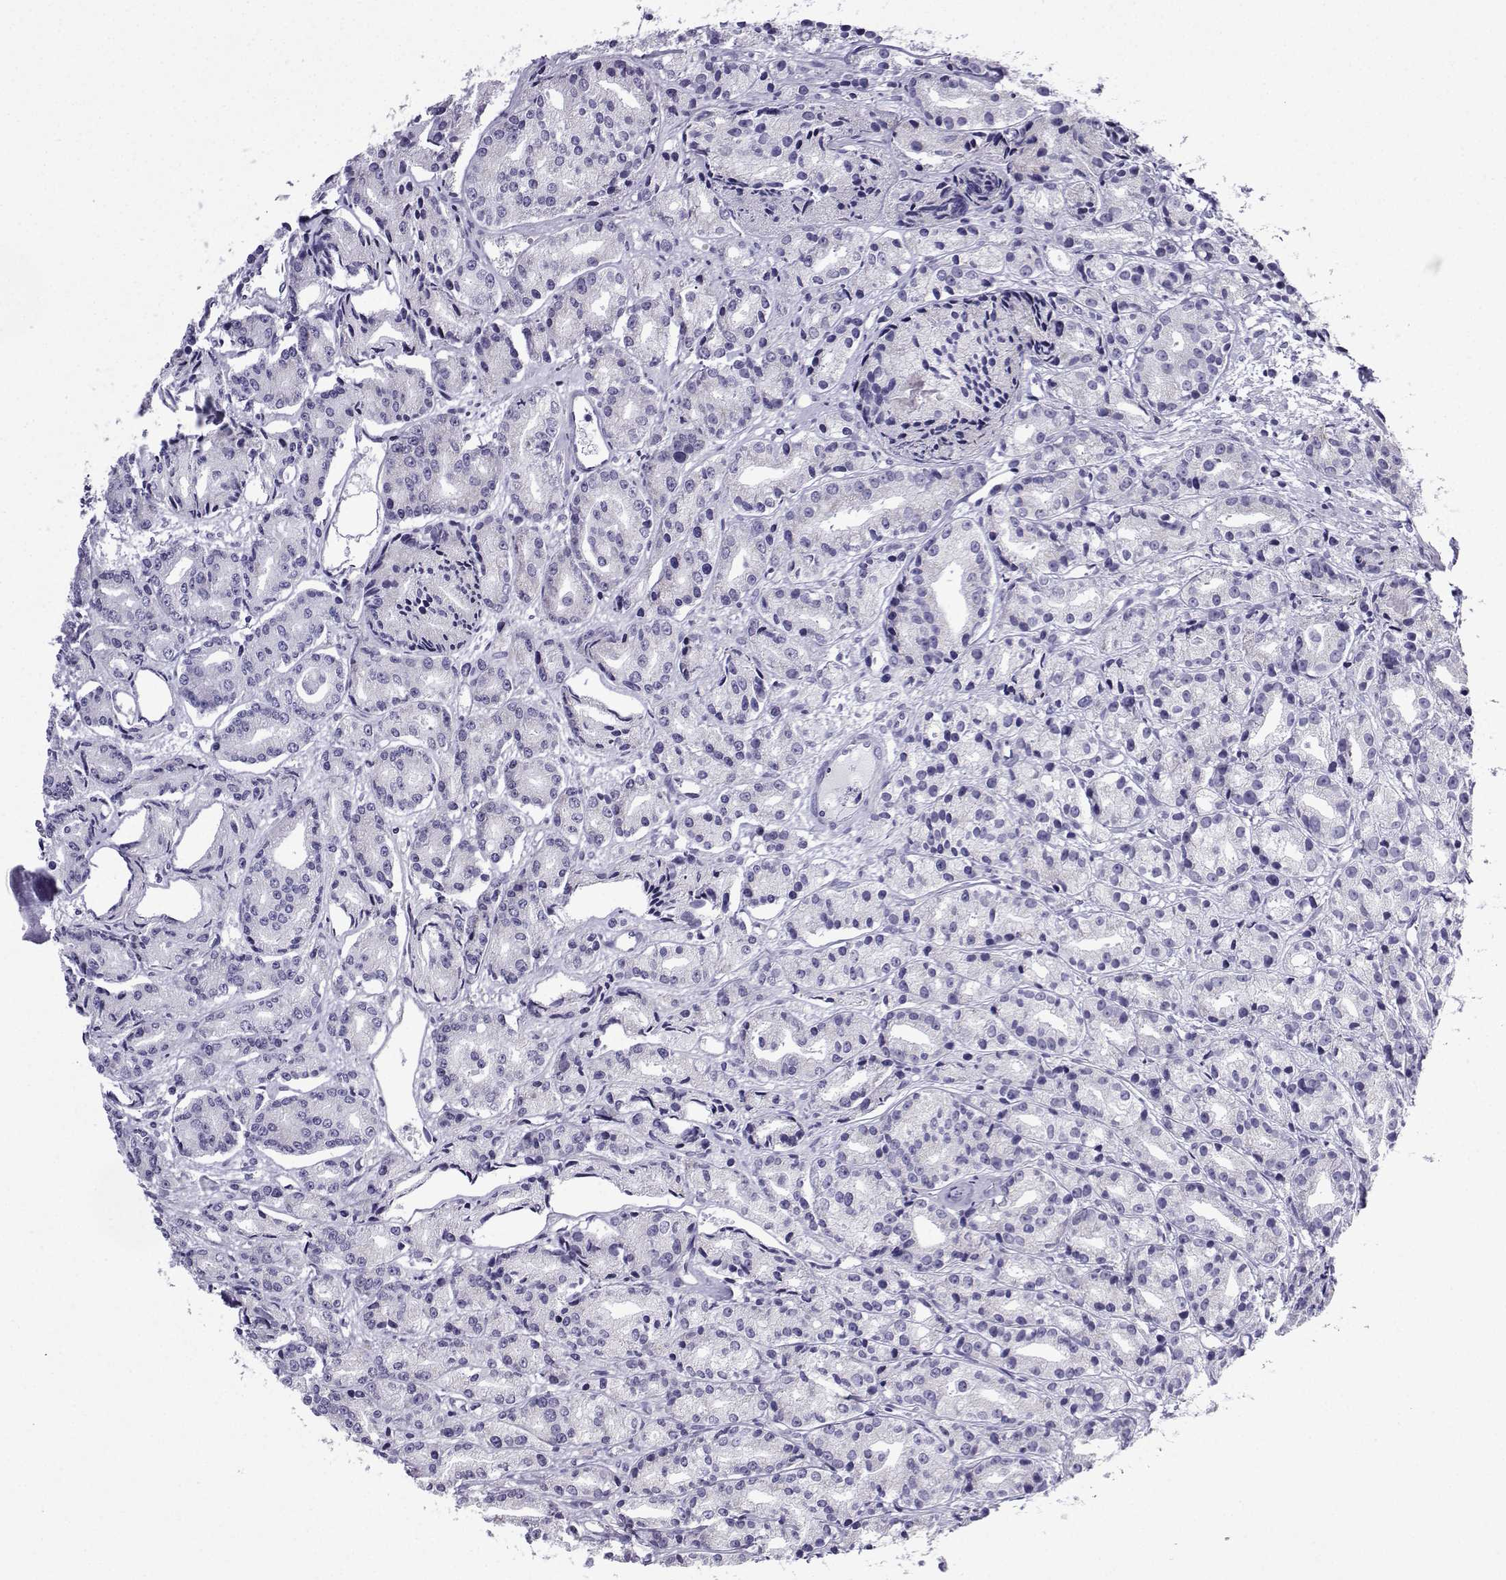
{"staining": {"intensity": "negative", "quantity": "none", "location": "none"}, "tissue": "prostate cancer", "cell_type": "Tumor cells", "image_type": "cancer", "snomed": [{"axis": "morphology", "description": "Adenocarcinoma, Medium grade"}, {"axis": "topography", "description": "Prostate"}], "caption": "This is a image of immunohistochemistry (IHC) staining of prostate cancer, which shows no positivity in tumor cells. (DAB (3,3'-diaminobenzidine) IHC, high magnification).", "gene": "ACRBP", "patient": {"sex": "male", "age": 74}}